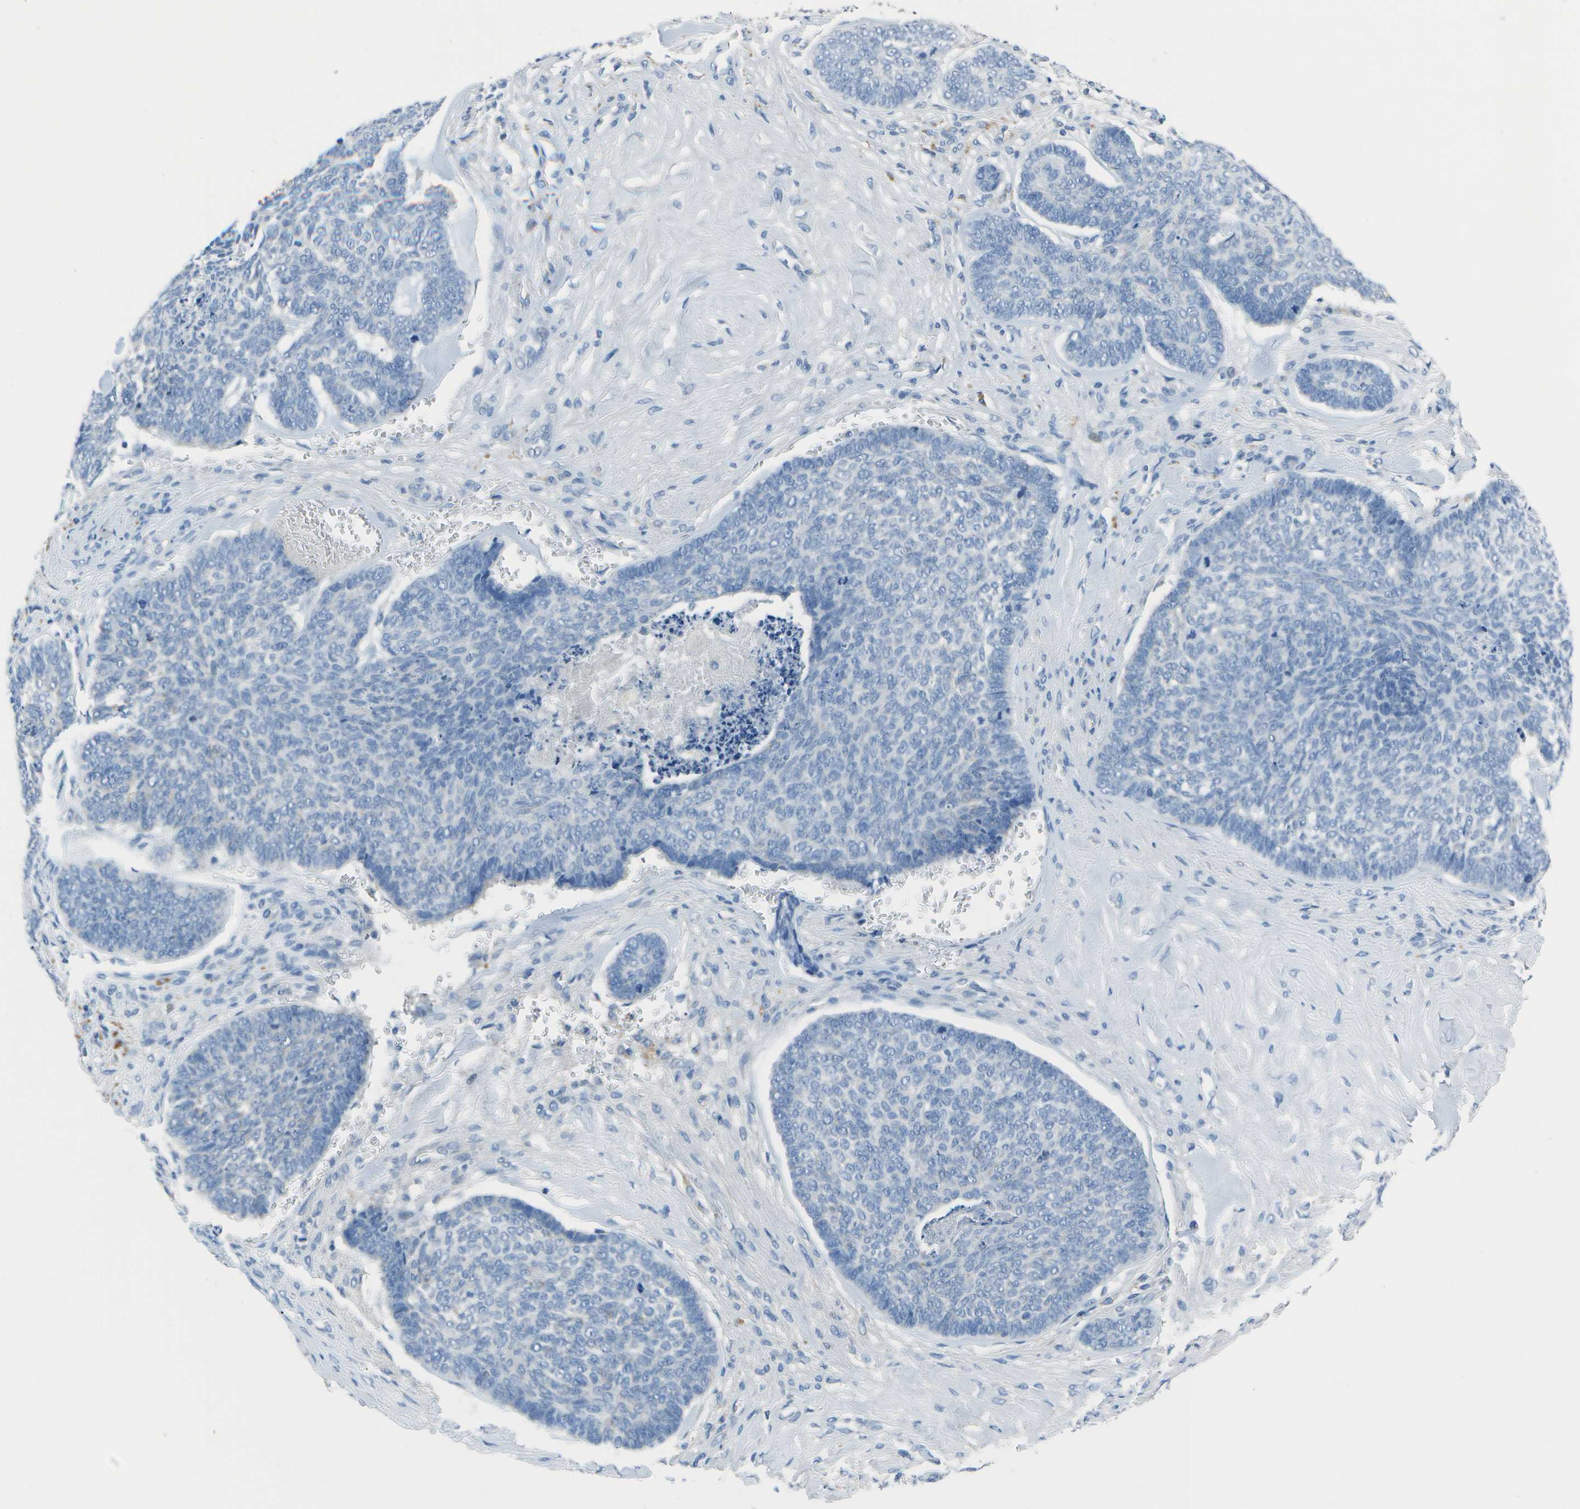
{"staining": {"intensity": "negative", "quantity": "none", "location": "none"}, "tissue": "skin cancer", "cell_type": "Tumor cells", "image_type": "cancer", "snomed": [{"axis": "morphology", "description": "Basal cell carcinoma"}, {"axis": "topography", "description": "Skin"}], "caption": "There is no significant staining in tumor cells of skin cancer.", "gene": "DCT", "patient": {"sex": "male", "age": 84}}